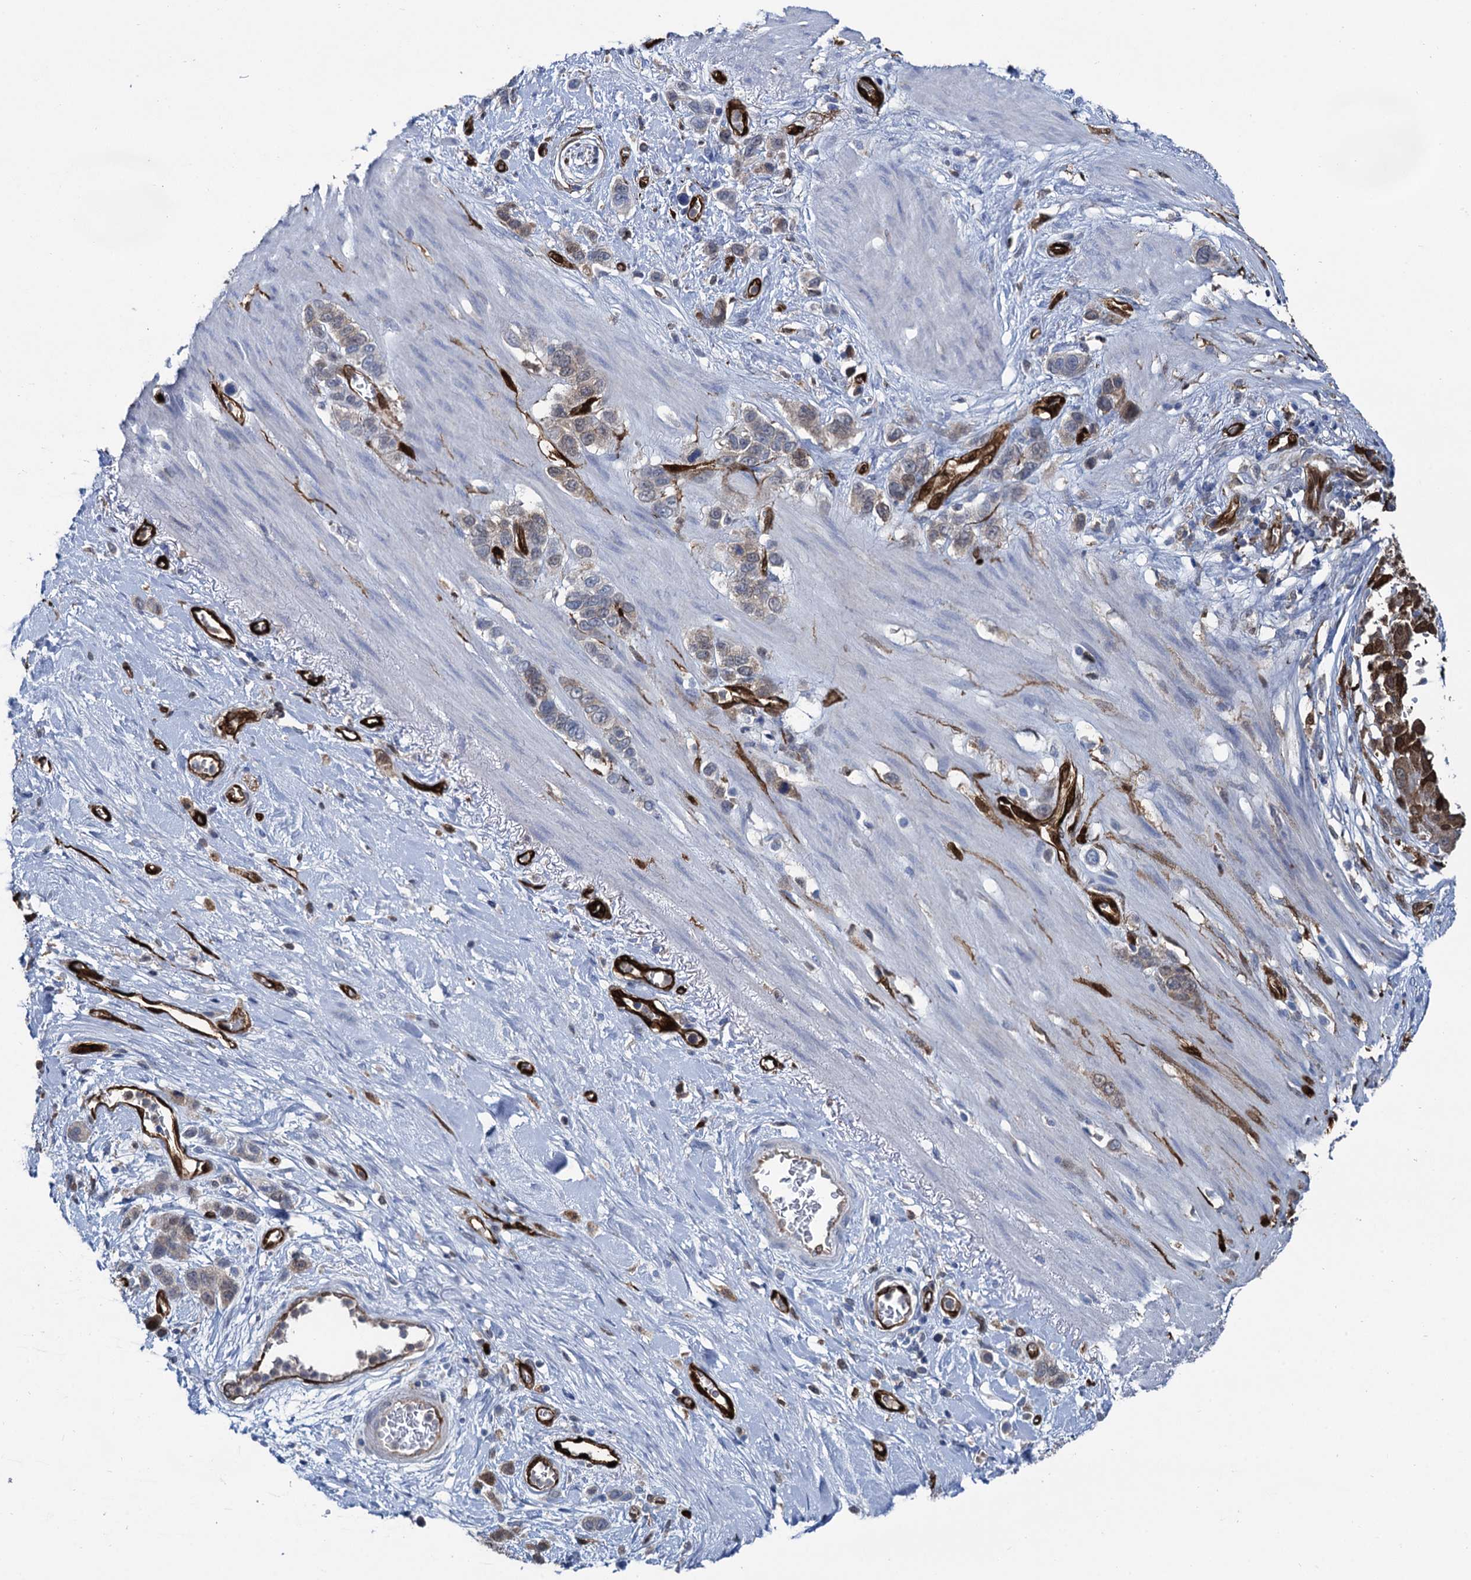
{"staining": {"intensity": "weak", "quantity": "25%-75%", "location": "cytoplasmic/membranous"}, "tissue": "stomach cancer", "cell_type": "Tumor cells", "image_type": "cancer", "snomed": [{"axis": "morphology", "description": "Adenocarcinoma, NOS"}, {"axis": "morphology", "description": "Adenocarcinoma, High grade"}, {"axis": "topography", "description": "Stomach, upper"}, {"axis": "topography", "description": "Stomach, lower"}], "caption": "The image shows a brown stain indicating the presence of a protein in the cytoplasmic/membranous of tumor cells in adenocarcinoma (stomach).", "gene": "FABP5", "patient": {"sex": "female", "age": 65}}